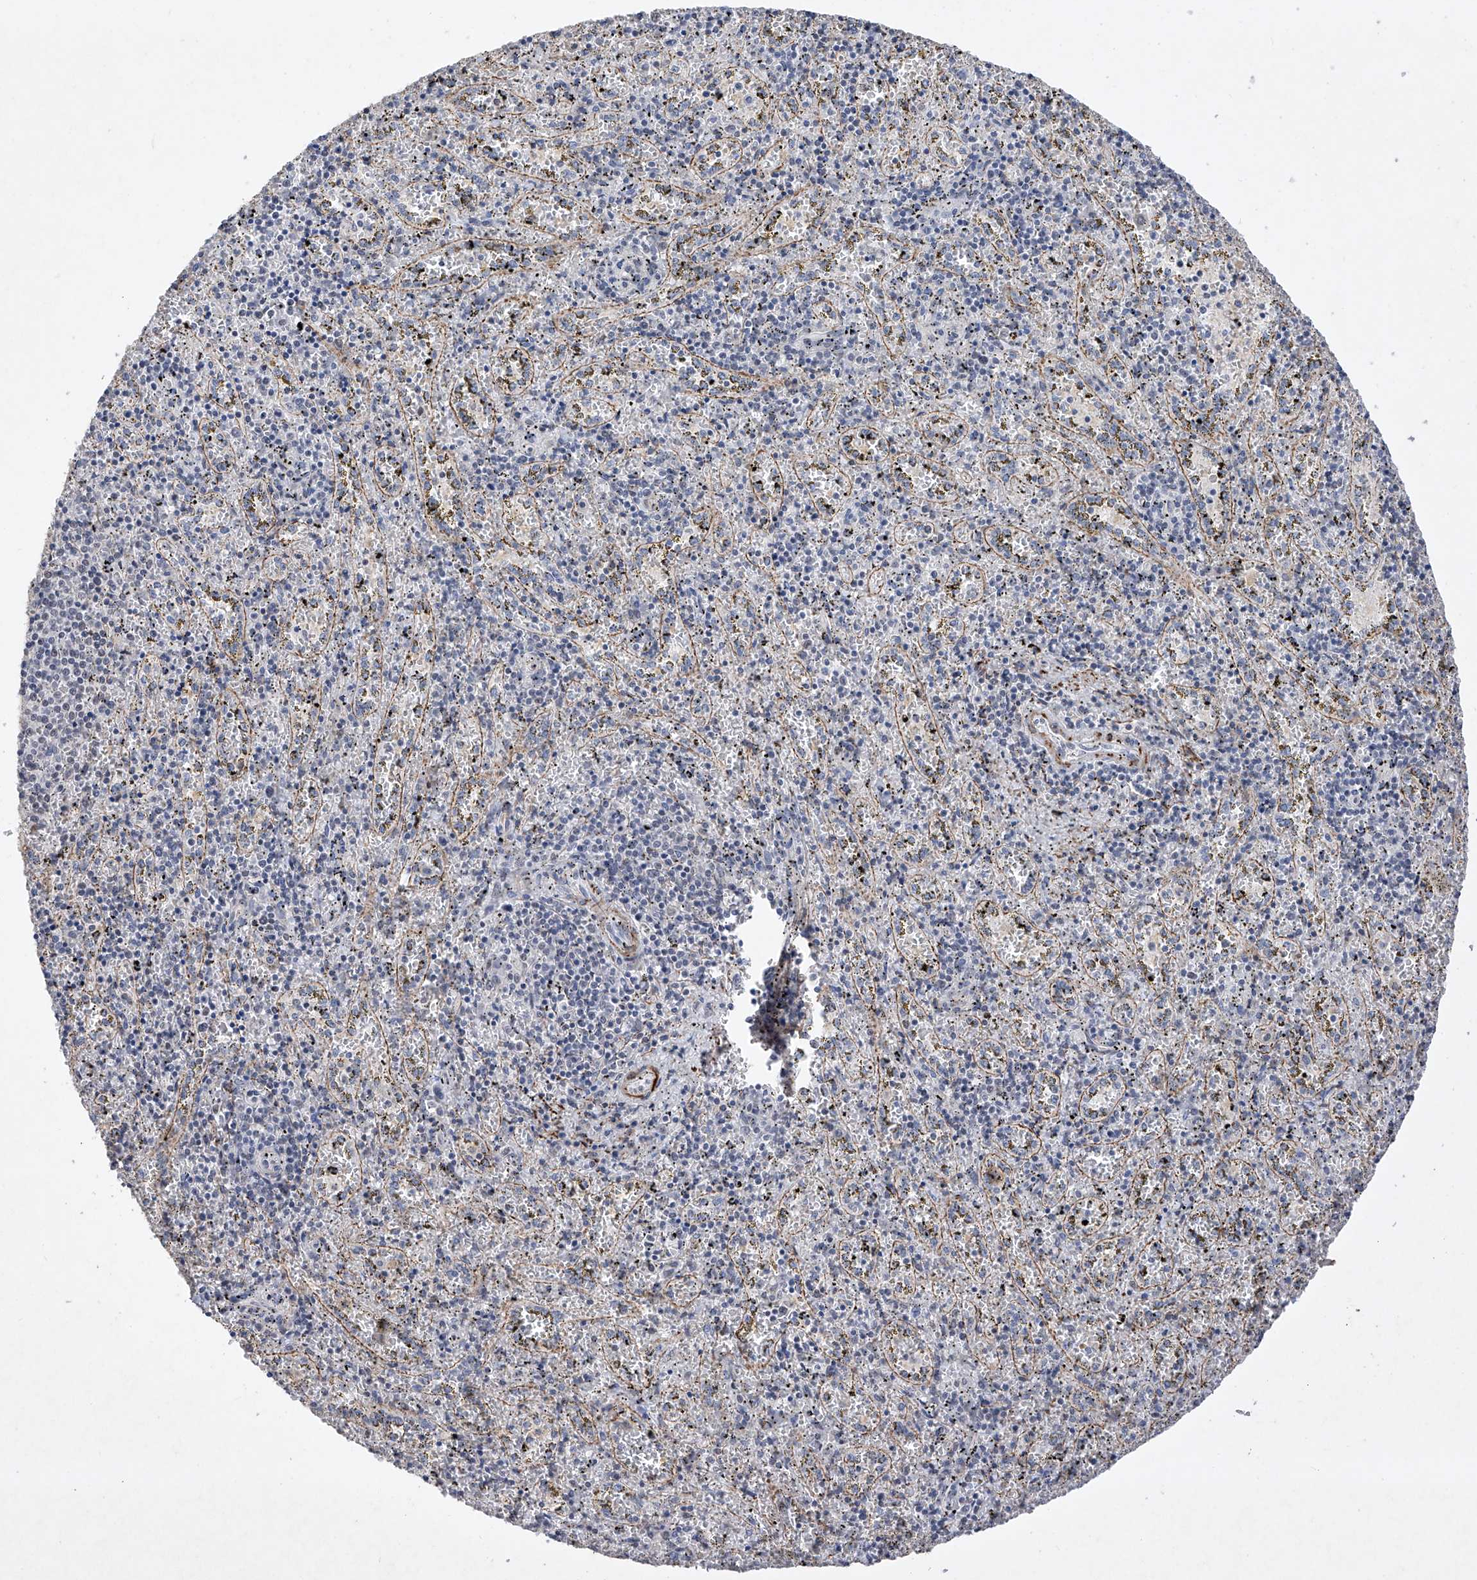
{"staining": {"intensity": "negative", "quantity": "none", "location": "none"}, "tissue": "spleen", "cell_type": "Cells in red pulp", "image_type": "normal", "snomed": [{"axis": "morphology", "description": "Normal tissue, NOS"}, {"axis": "topography", "description": "Spleen"}], "caption": "Immunohistochemical staining of benign spleen exhibits no significant staining in cells in red pulp.", "gene": "NFATC4", "patient": {"sex": "male", "age": 11}}